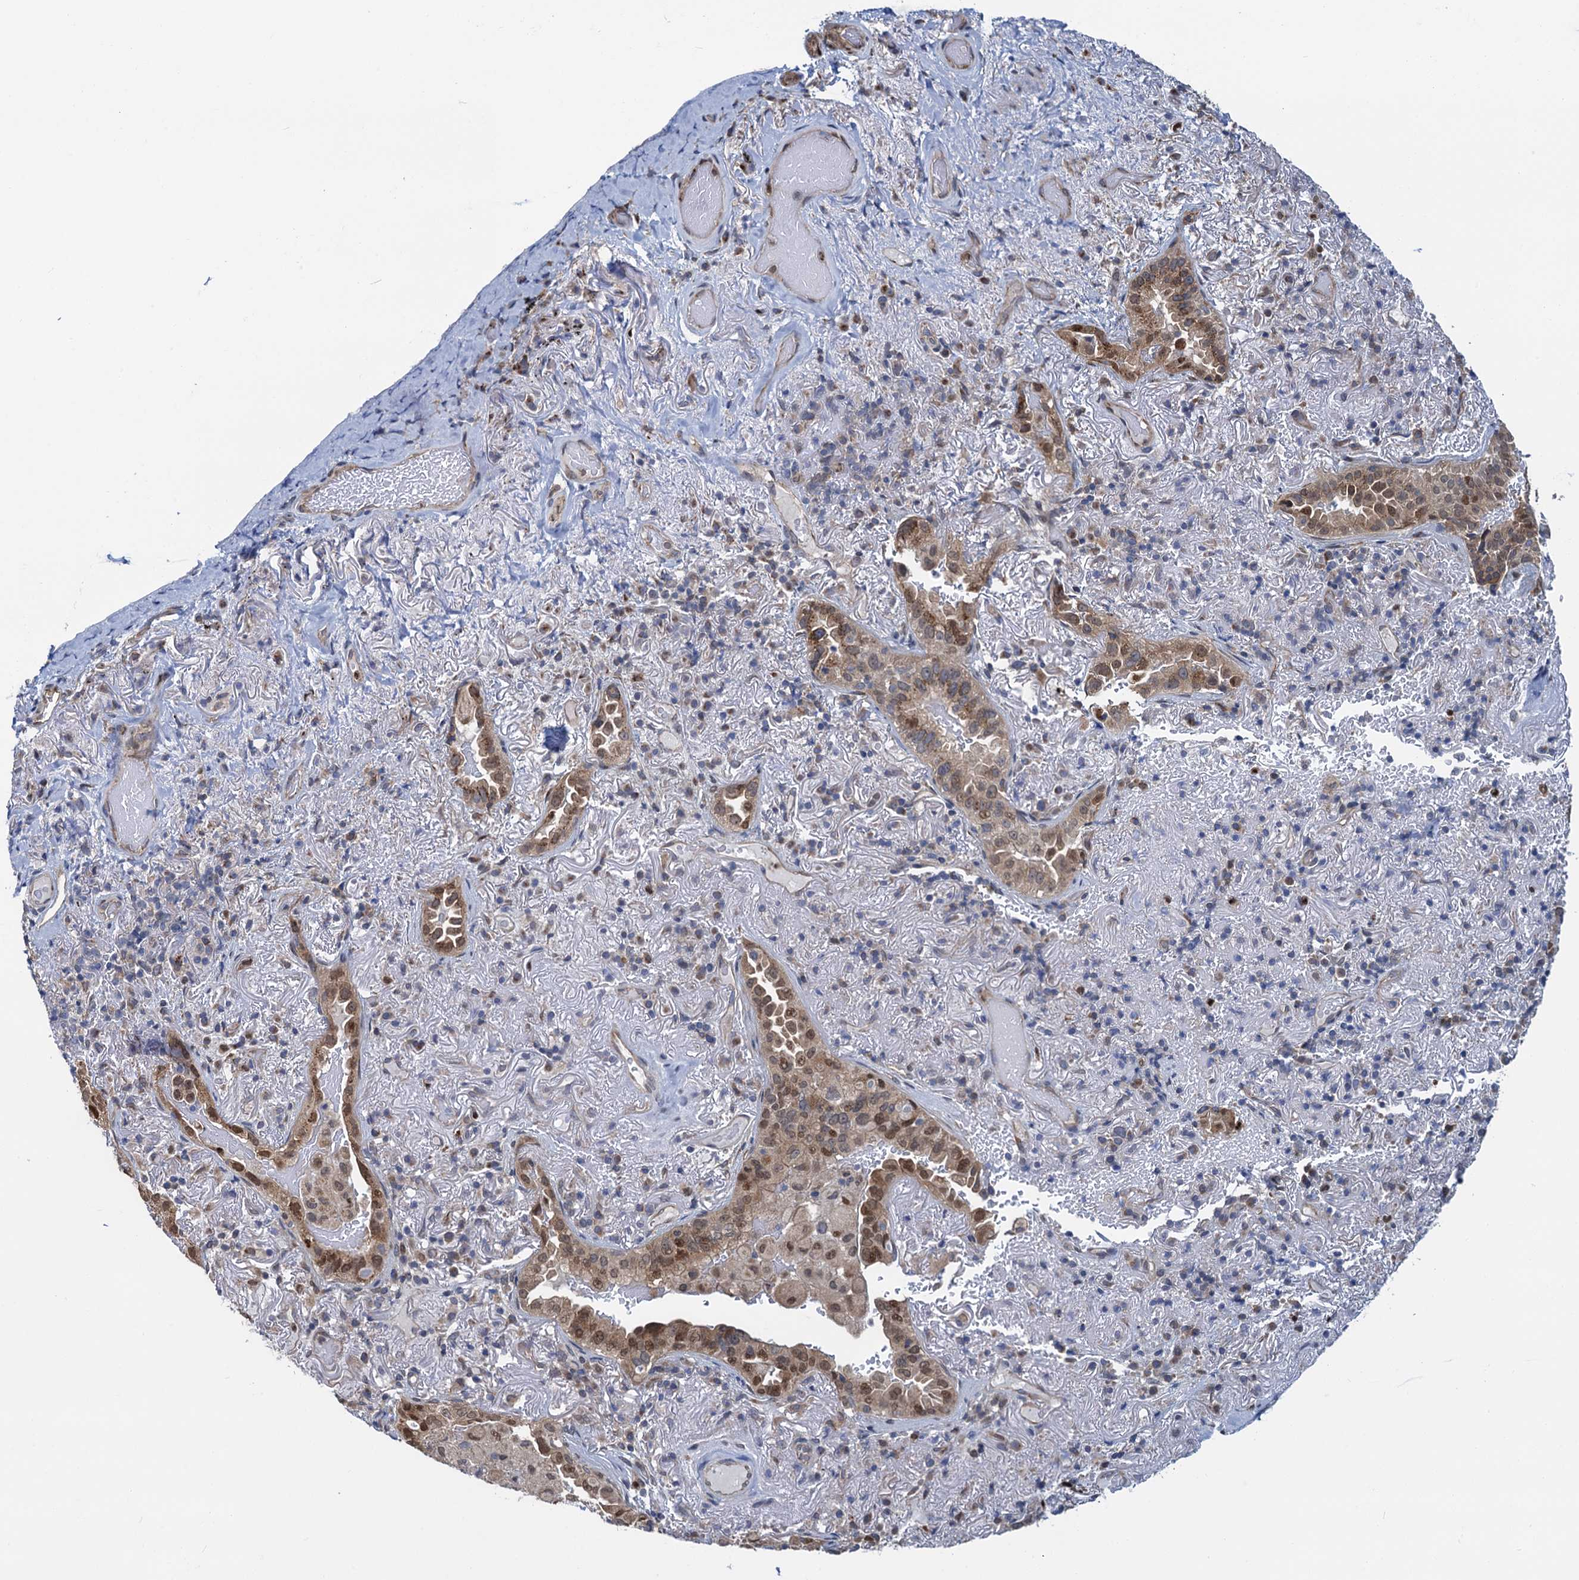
{"staining": {"intensity": "moderate", "quantity": ">75%", "location": "cytoplasmic/membranous,nuclear"}, "tissue": "lung cancer", "cell_type": "Tumor cells", "image_type": "cancer", "snomed": [{"axis": "morphology", "description": "Adenocarcinoma, NOS"}, {"axis": "topography", "description": "Lung"}], "caption": "Lung cancer (adenocarcinoma) stained with a brown dye exhibits moderate cytoplasmic/membranous and nuclear positive expression in approximately >75% of tumor cells.", "gene": "RNF125", "patient": {"sex": "female", "age": 69}}